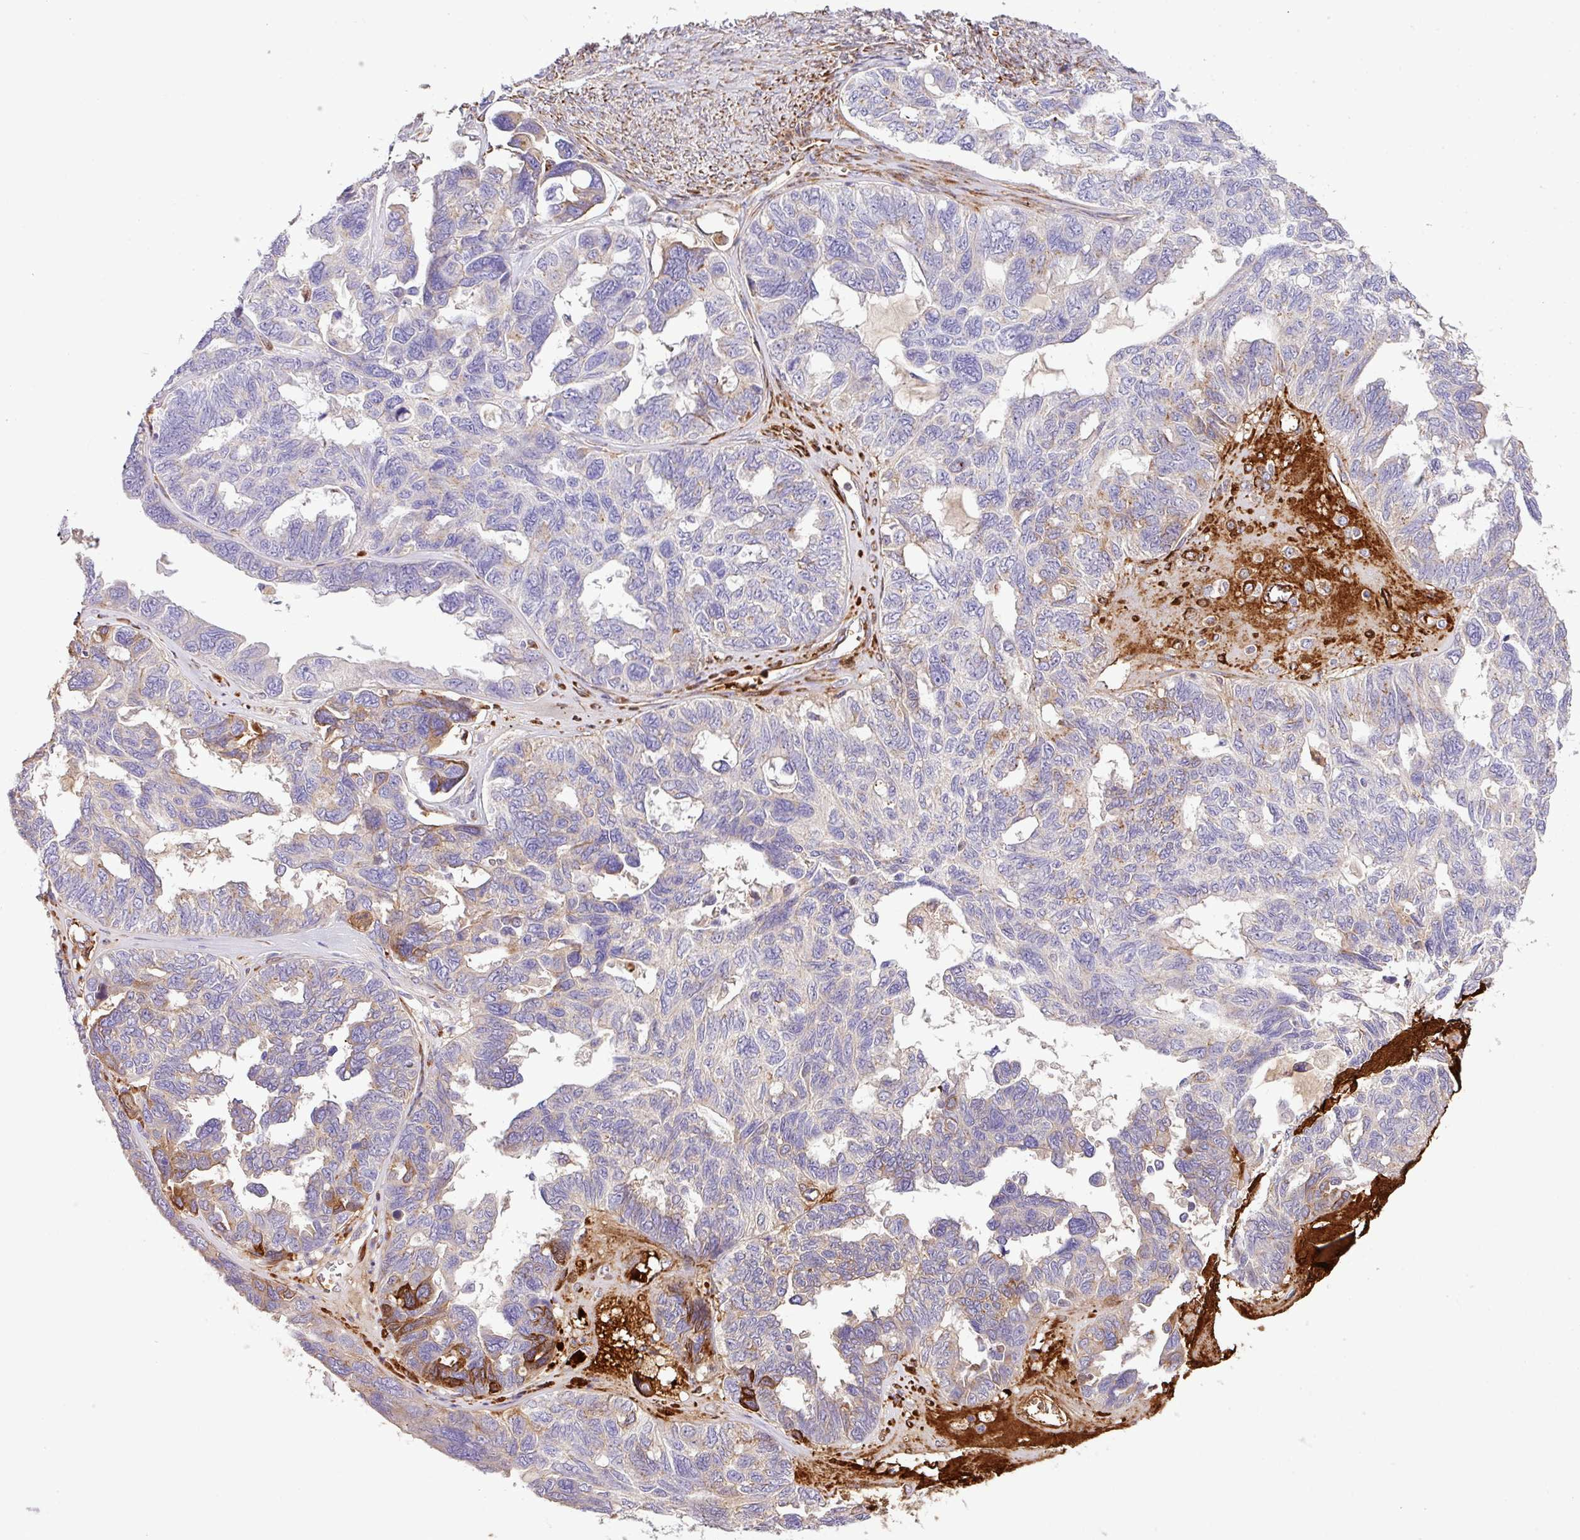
{"staining": {"intensity": "moderate", "quantity": "<25%", "location": "cytoplasmic/membranous"}, "tissue": "ovarian cancer", "cell_type": "Tumor cells", "image_type": "cancer", "snomed": [{"axis": "morphology", "description": "Cystadenocarcinoma, serous, NOS"}, {"axis": "topography", "description": "Ovary"}], "caption": "Human ovarian cancer stained with a brown dye demonstrates moderate cytoplasmic/membranous positive expression in about <25% of tumor cells.", "gene": "CTXN2", "patient": {"sex": "female", "age": 79}}